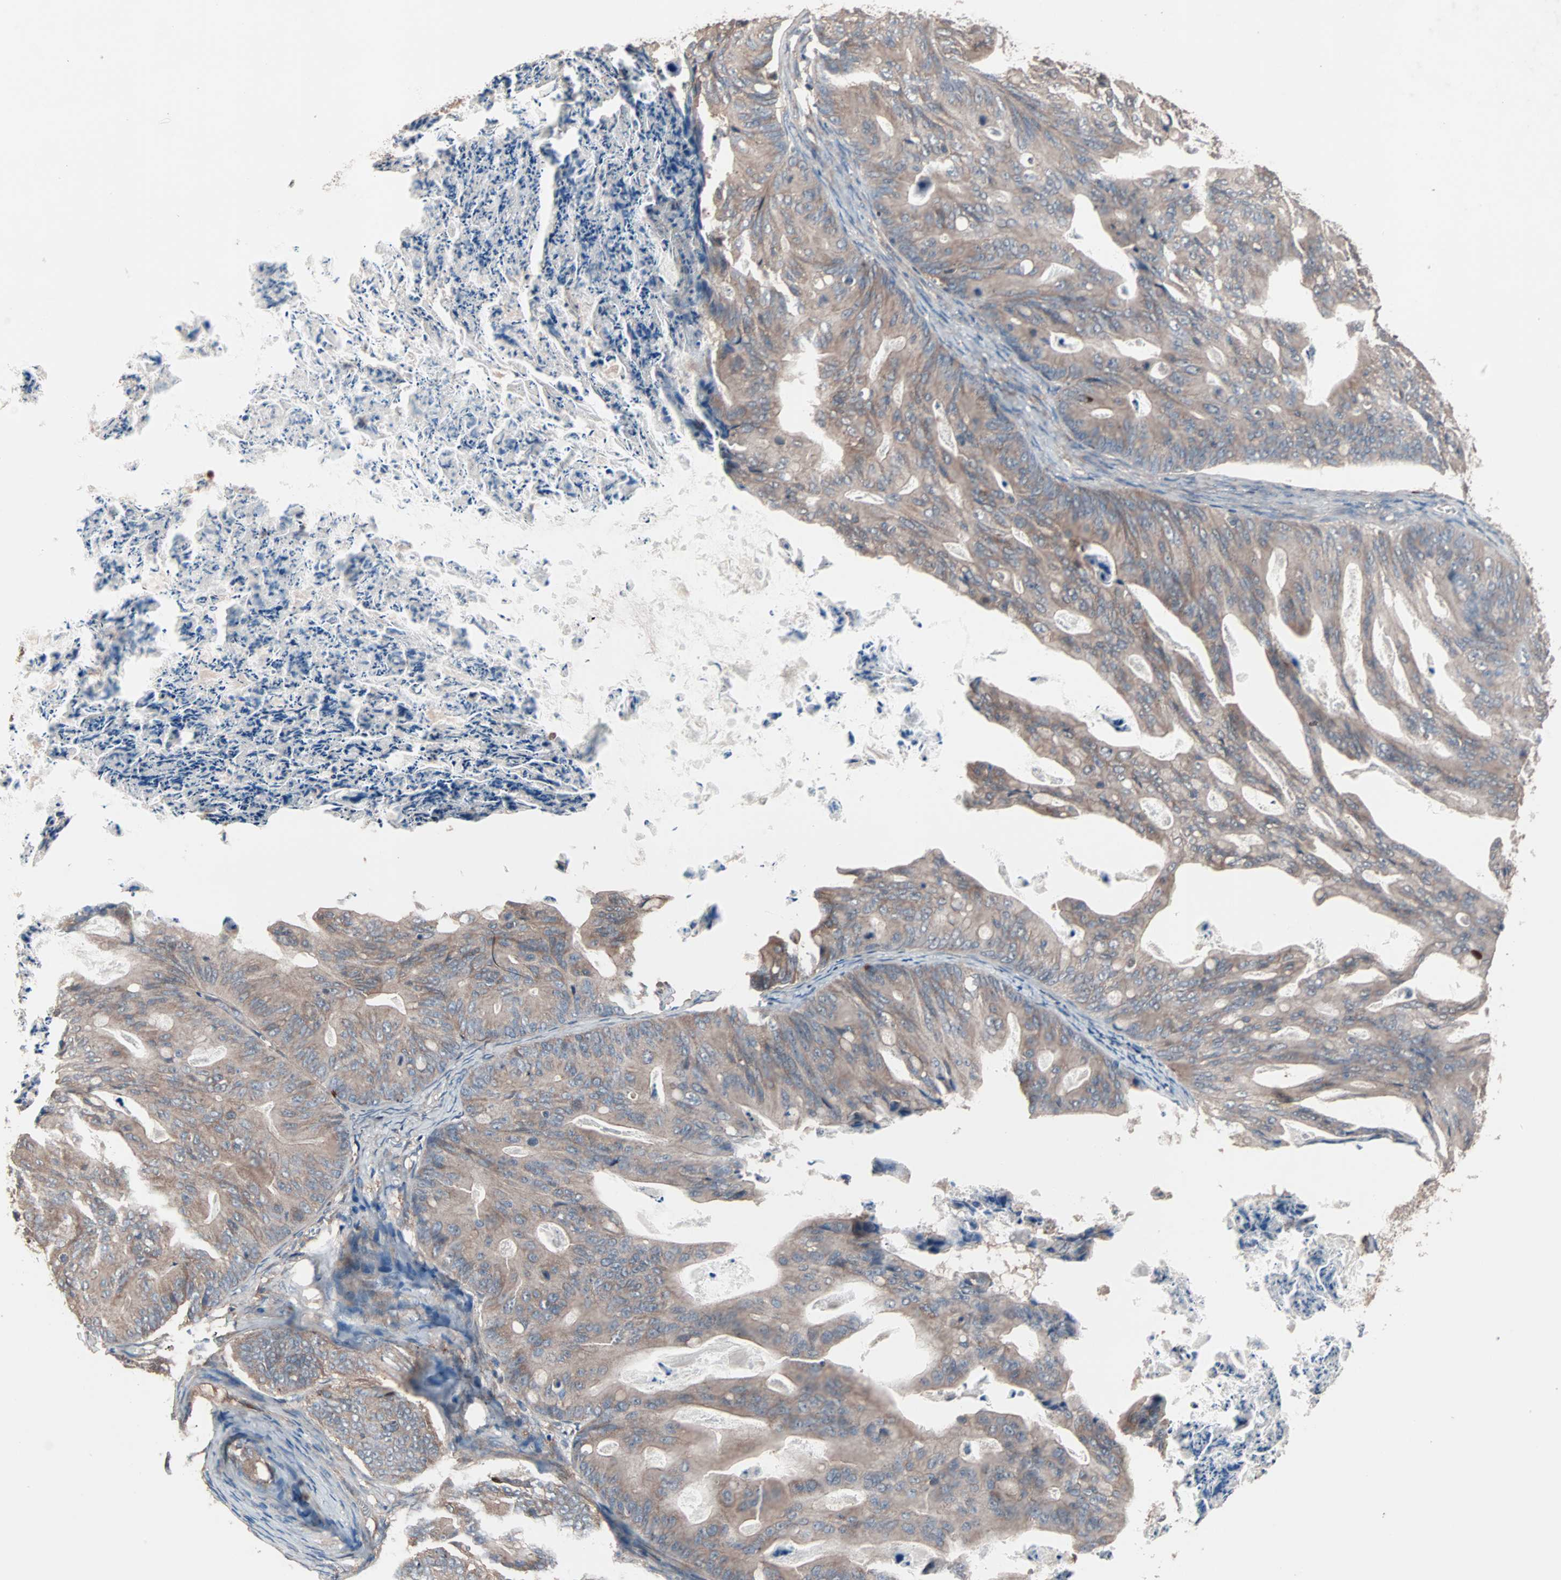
{"staining": {"intensity": "weak", "quantity": "25%-75%", "location": "cytoplasmic/membranous"}, "tissue": "ovarian cancer", "cell_type": "Tumor cells", "image_type": "cancer", "snomed": [{"axis": "morphology", "description": "Cystadenocarcinoma, mucinous, NOS"}, {"axis": "topography", "description": "Ovary"}], "caption": "DAB immunohistochemical staining of ovarian cancer demonstrates weak cytoplasmic/membranous protein staining in approximately 25%-75% of tumor cells.", "gene": "ATG7", "patient": {"sex": "female", "age": 37}}